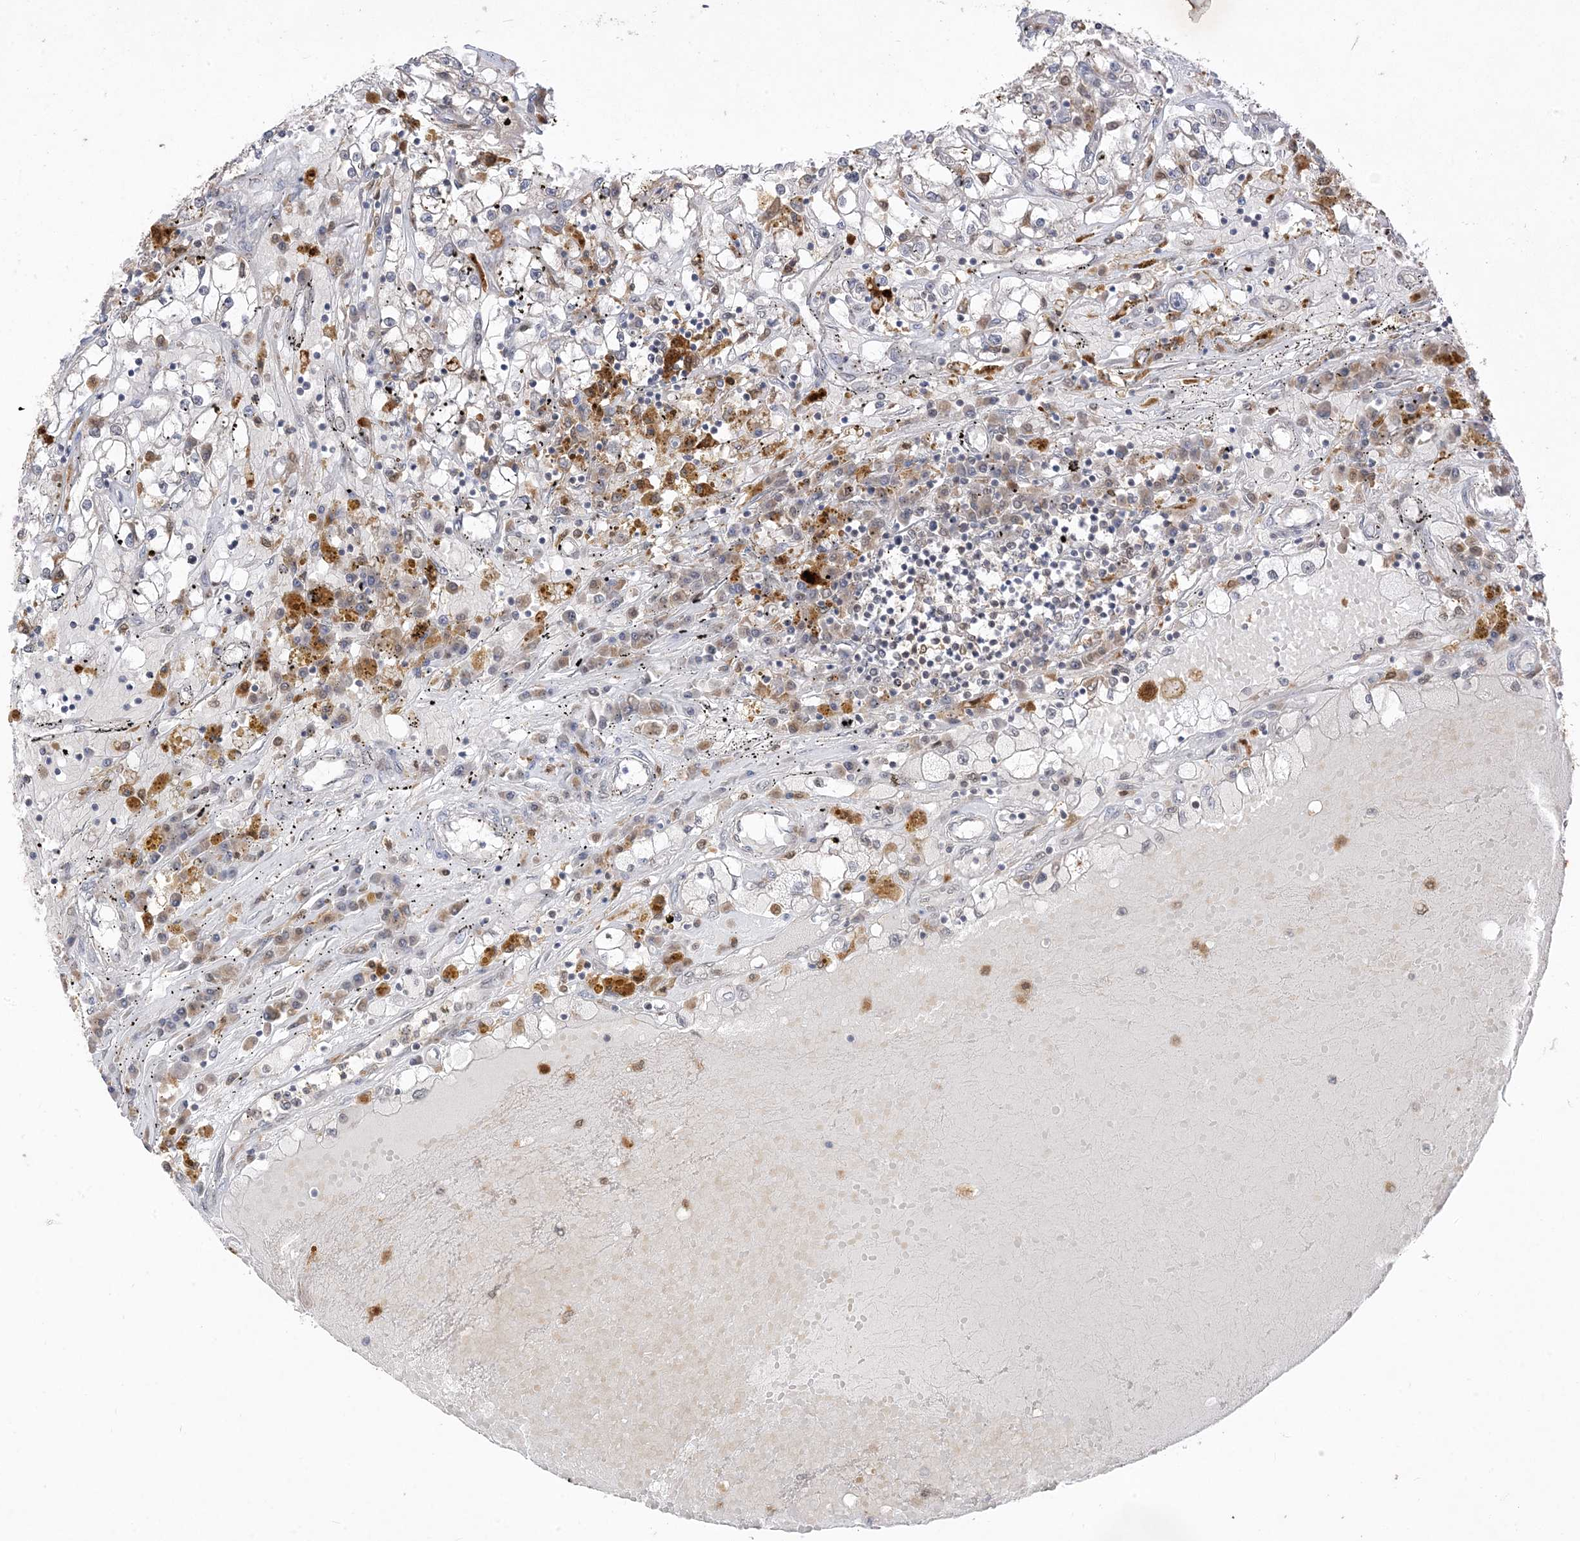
{"staining": {"intensity": "negative", "quantity": "none", "location": "none"}, "tissue": "renal cancer", "cell_type": "Tumor cells", "image_type": "cancer", "snomed": [{"axis": "morphology", "description": "Adenocarcinoma, NOS"}, {"axis": "topography", "description": "Kidney"}], "caption": "DAB (3,3'-diaminobenzidine) immunohistochemical staining of renal adenocarcinoma shows no significant staining in tumor cells.", "gene": "NAGK", "patient": {"sex": "male", "age": 56}}